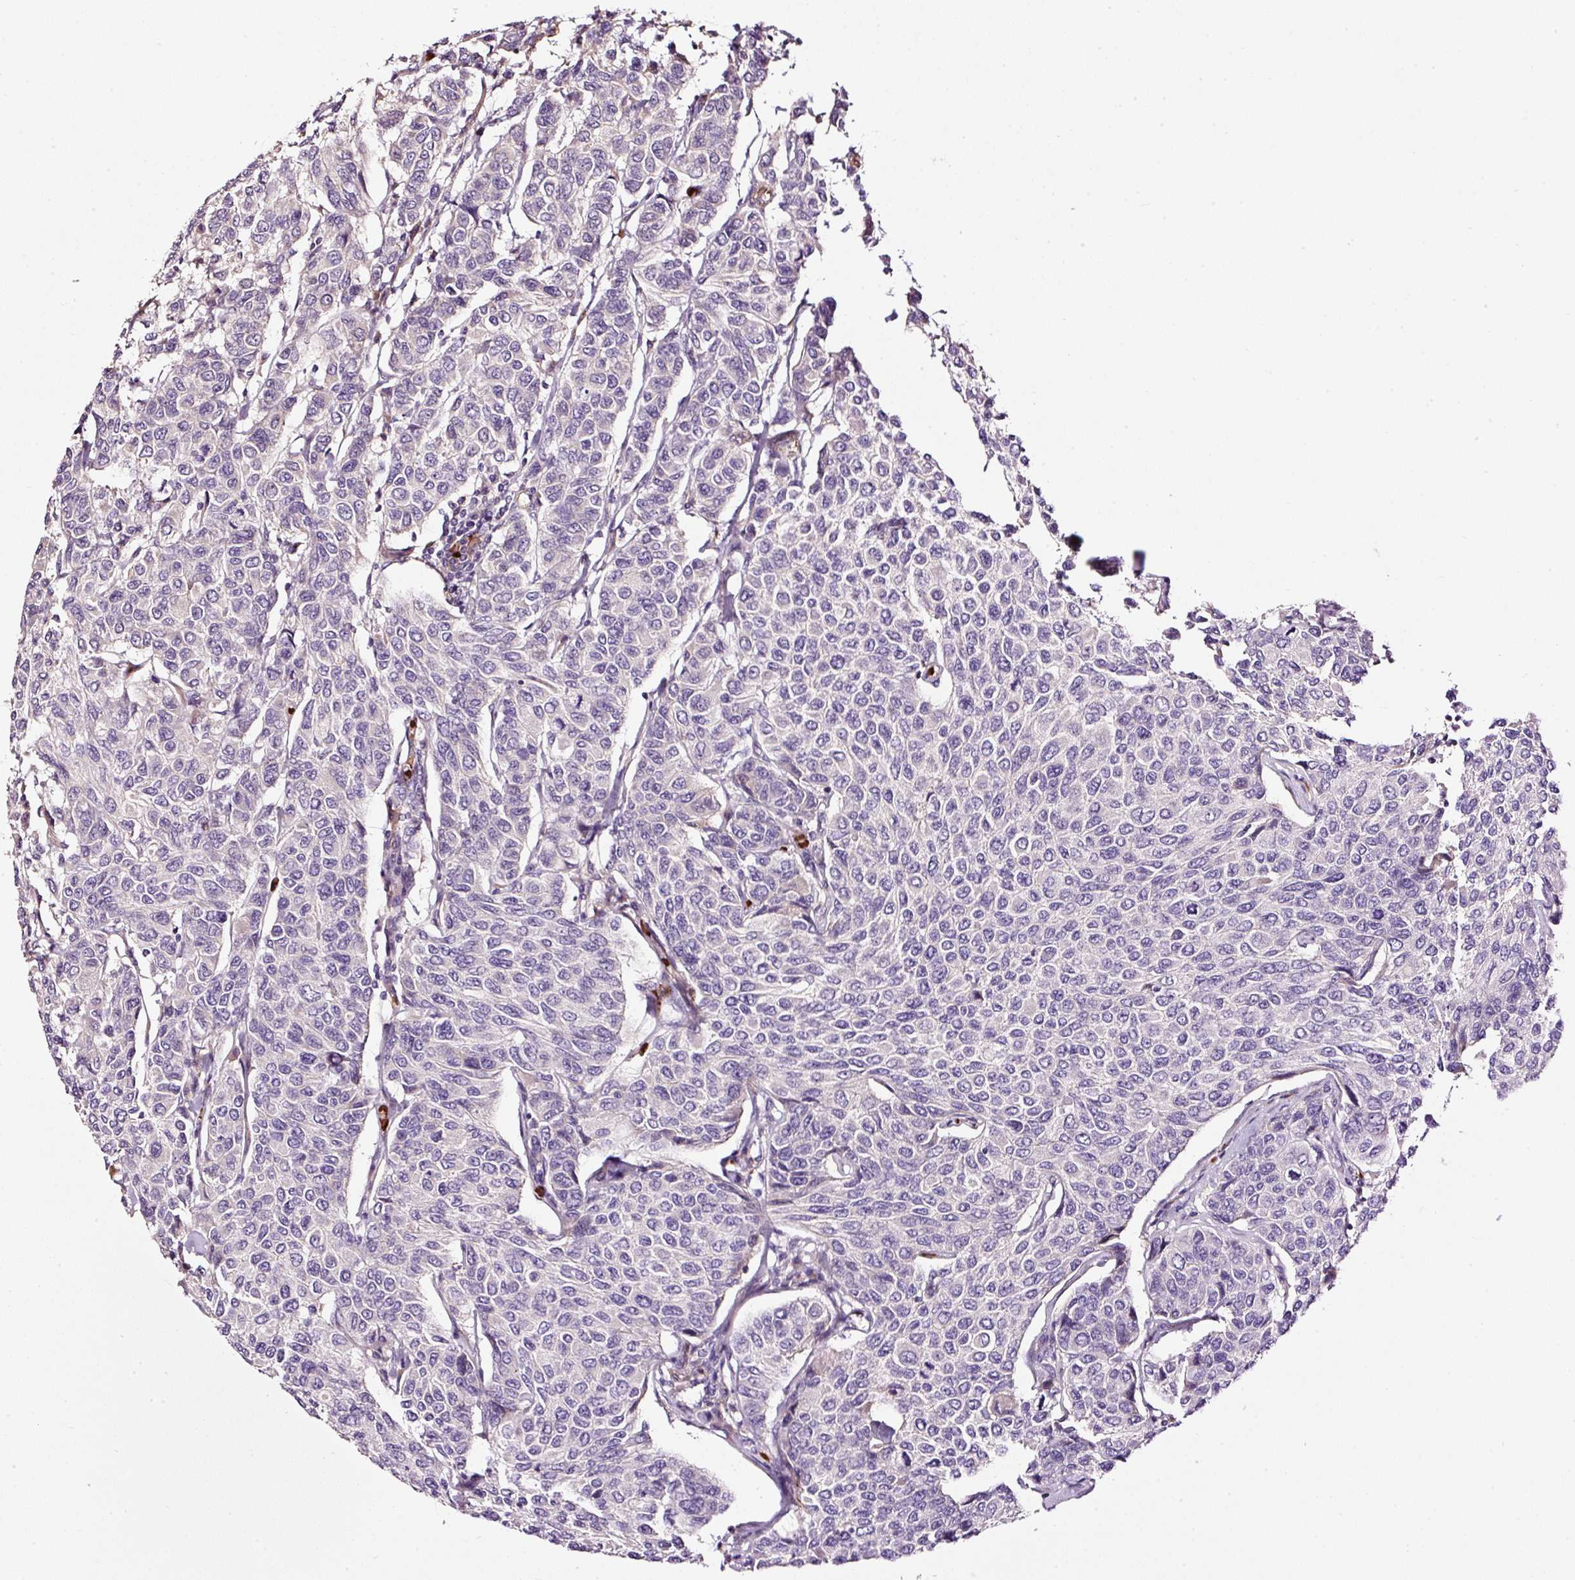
{"staining": {"intensity": "negative", "quantity": "none", "location": "none"}, "tissue": "breast cancer", "cell_type": "Tumor cells", "image_type": "cancer", "snomed": [{"axis": "morphology", "description": "Duct carcinoma"}, {"axis": "topography", "description": "Breast"}], "caption": "Breast cancer (intraductal carcinoma) was stained to show a protein in brown. There is no significant expression in tumor cells. The staining is performed using DAB brown chromogen with nuclei counter-stained in using hematoxylin.", "gene": "USHBP1", "patient": {"sex": "female", "age": 55}}